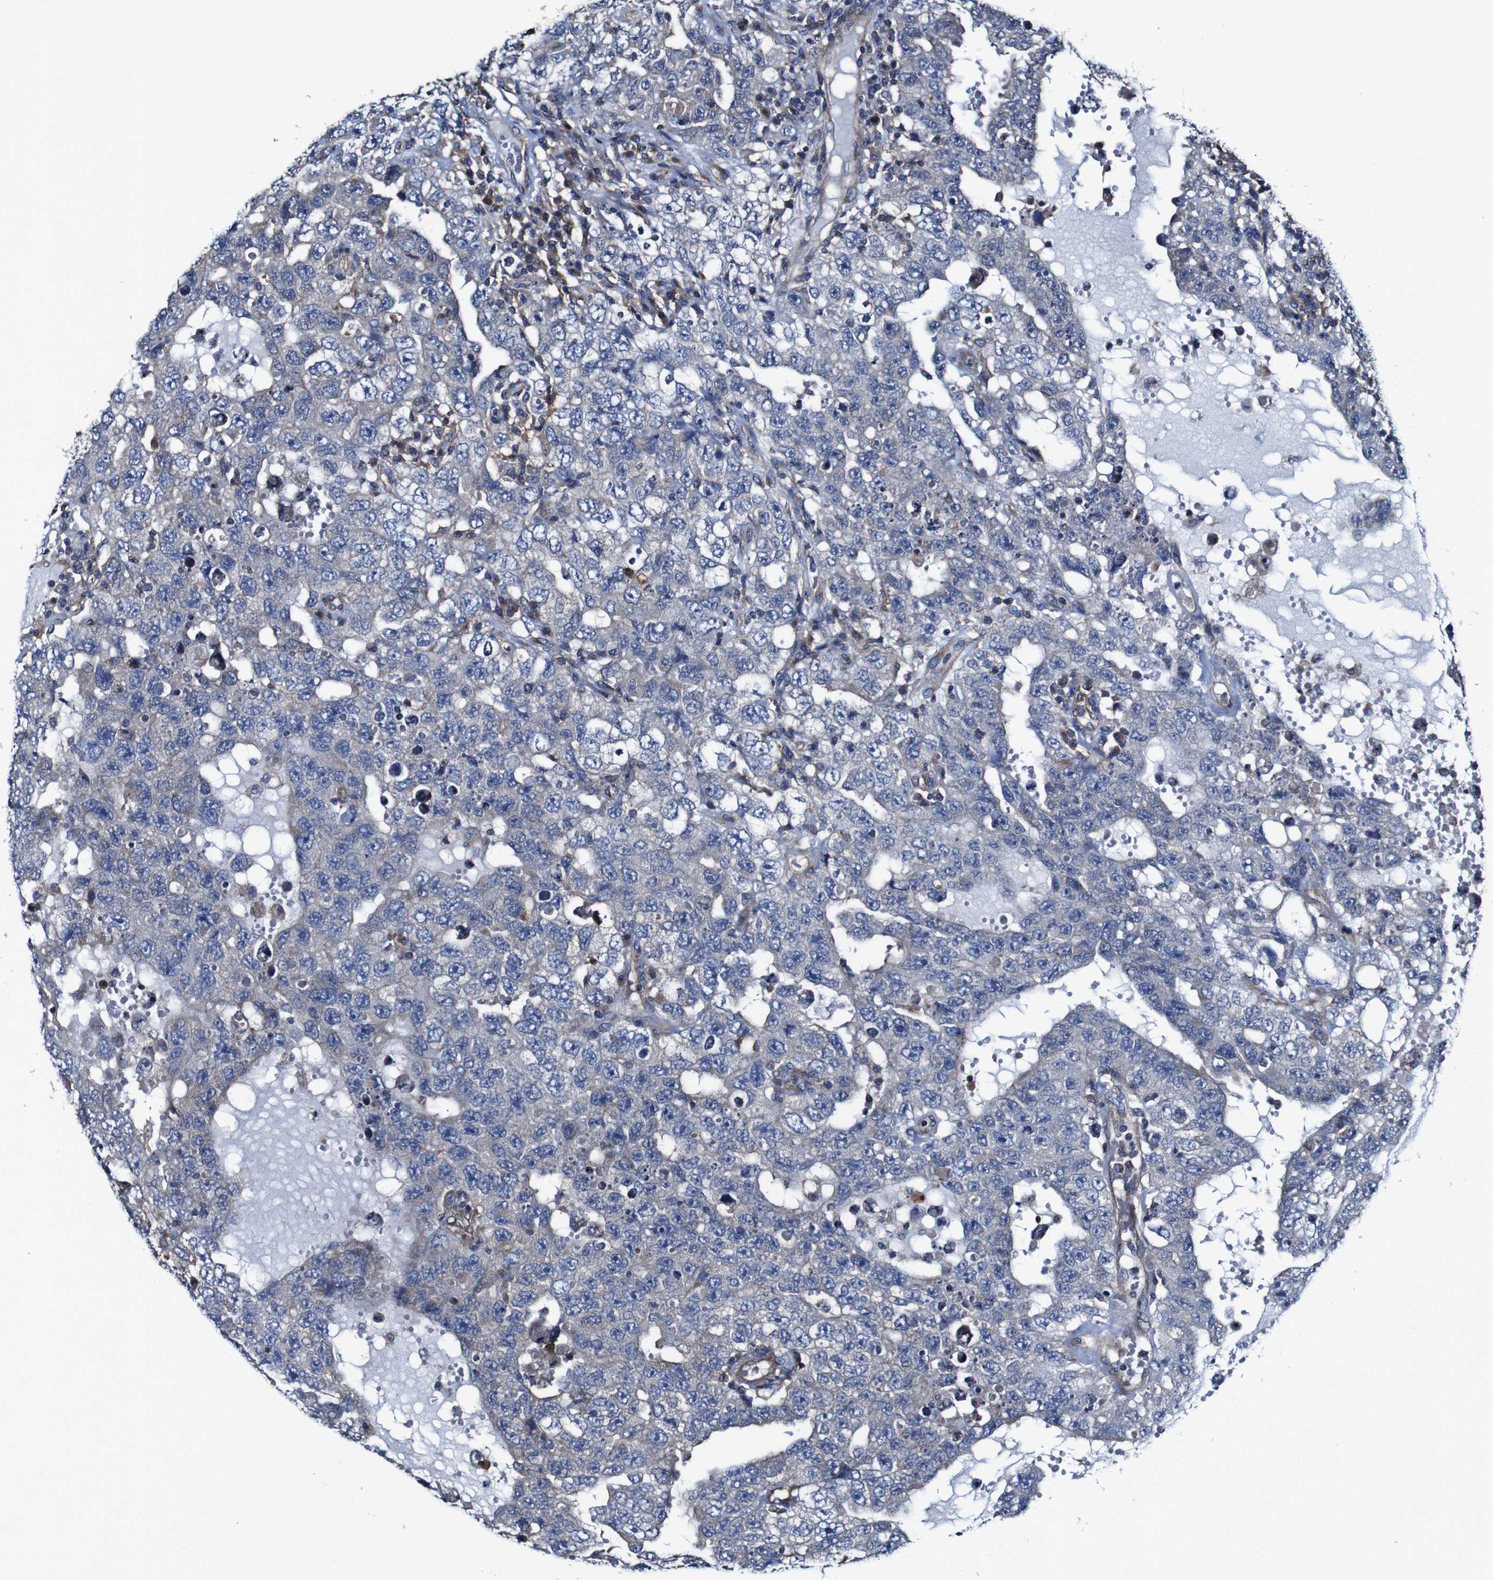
{"staining": {"intensity": "negative", "quantity": "none", "location": "none"}, "tissue": "testis cancer", "cell_type": "Tumor cells", "image_type": "cancer", "snomed": [{"axis": "morphology", "description": "Carcinoma, Embryonal, NOS"}, {"axis": "topography", "description": "Testis"}], "caption": "The immunohistochemistry micrograph has no significant staining in tumor cells of embryonal carcinoma (testis) tissue.", "gene": "CSF1R", "patient": {"sex": "male", "age": 26}}